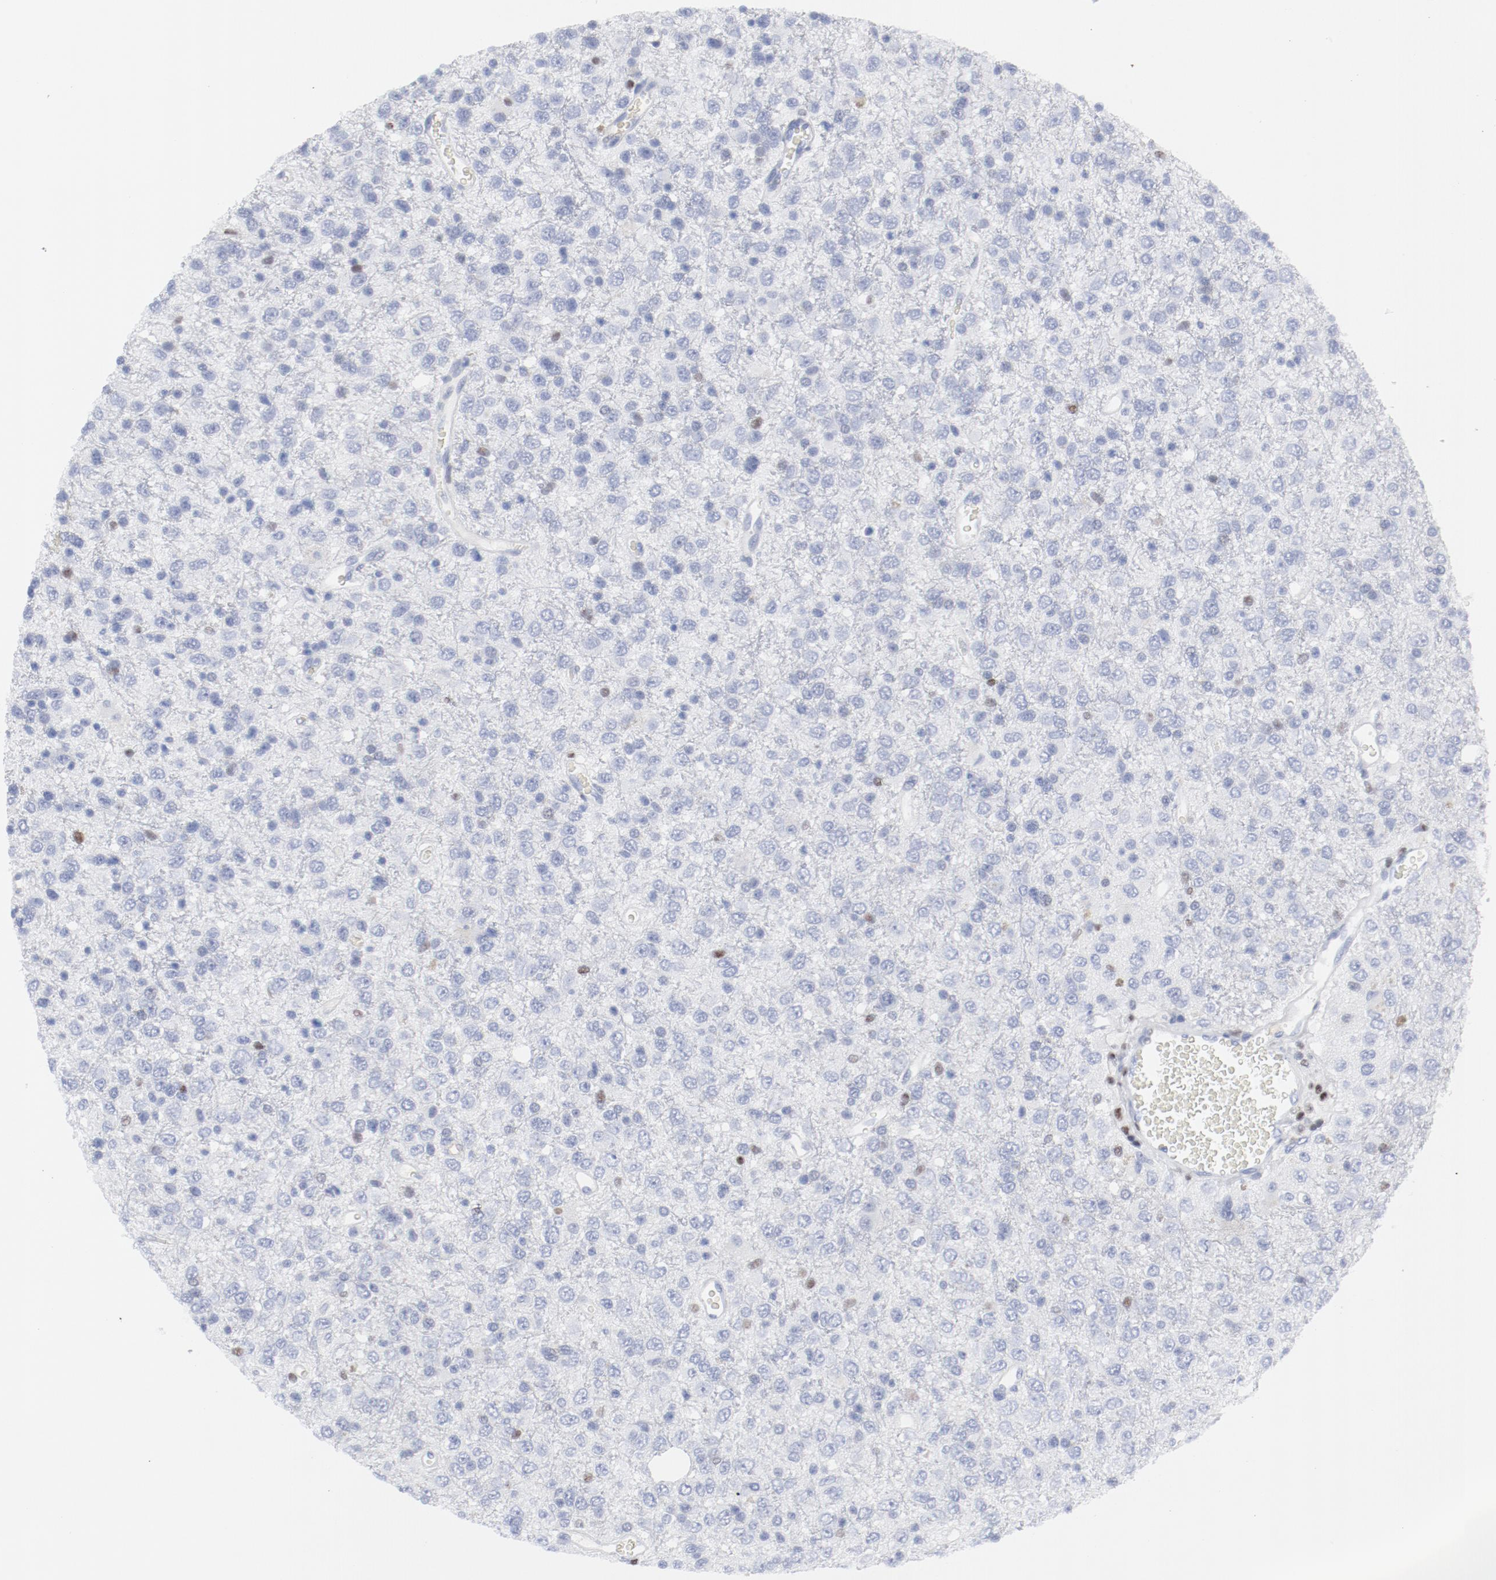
{"staining": {"intensity": "weak", "quantity": "<25%", "location": "nuclear"}, "tissue": "glioma", "cell_type": "Tumor cells", "image_type": "cancer", "snomed": [{"axis": "morphology", "description": "Glioma, malignant, High grade"}, {"axis": "topography", "description": "pancreas cauda"}], "caption": "High magnification brightfield microscopy of glioma stained with DAB (brown) and counterstained with hematoxylin (blue): tumor cells show no significant expression.", "gene": "SMARCC2", "patient": {"sex": "male", "age": 60}}